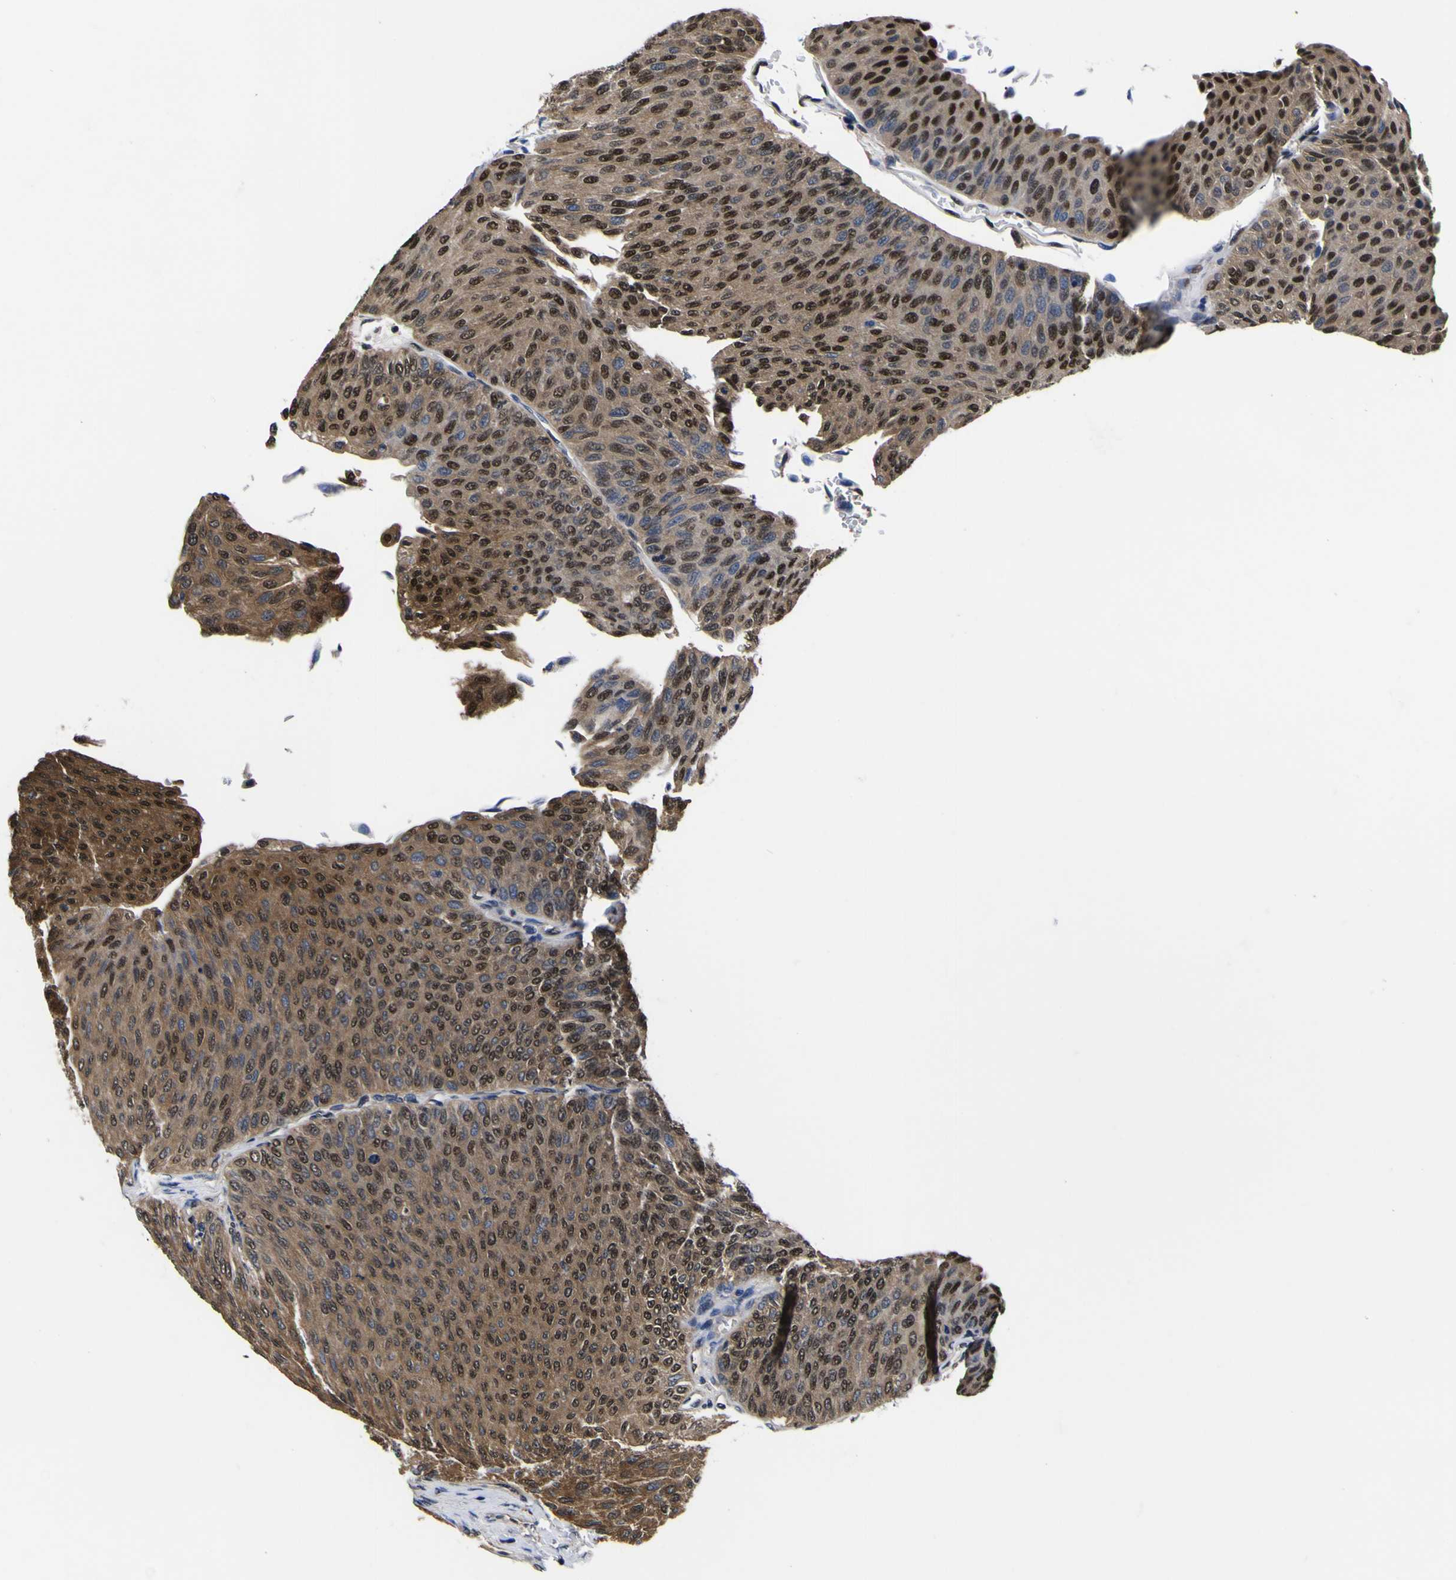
{"staining": {"intensity": "strong", "quantity": ">75%", "location": "cytoplasmic/membranous,nuclear"}, "tissue": "urothelial cancer", "cell_type": "Tumor cells", "image_type": "cancer", "snomed": [{"axis": "morphology", "description": "Urothelial carcinoma, Low grade"}, {"axis": "topography", "description": "Urinary bladder"}], "caption": "High-magnification brightfield microscopy of urothelial carcinoma (low-grade) stained with DAB (3,3'-diaminobenzidine) (brown) and counterstained with hematoxylin (blue). tumor cells exhibit strong cytoplasmic/membranous and nuclear staining is identified in about>75% of cells. (IHC, brightfield microscopy, high magnification).", "gene": "FAM110B", "patient": {"sex": "male", "age": 78}}